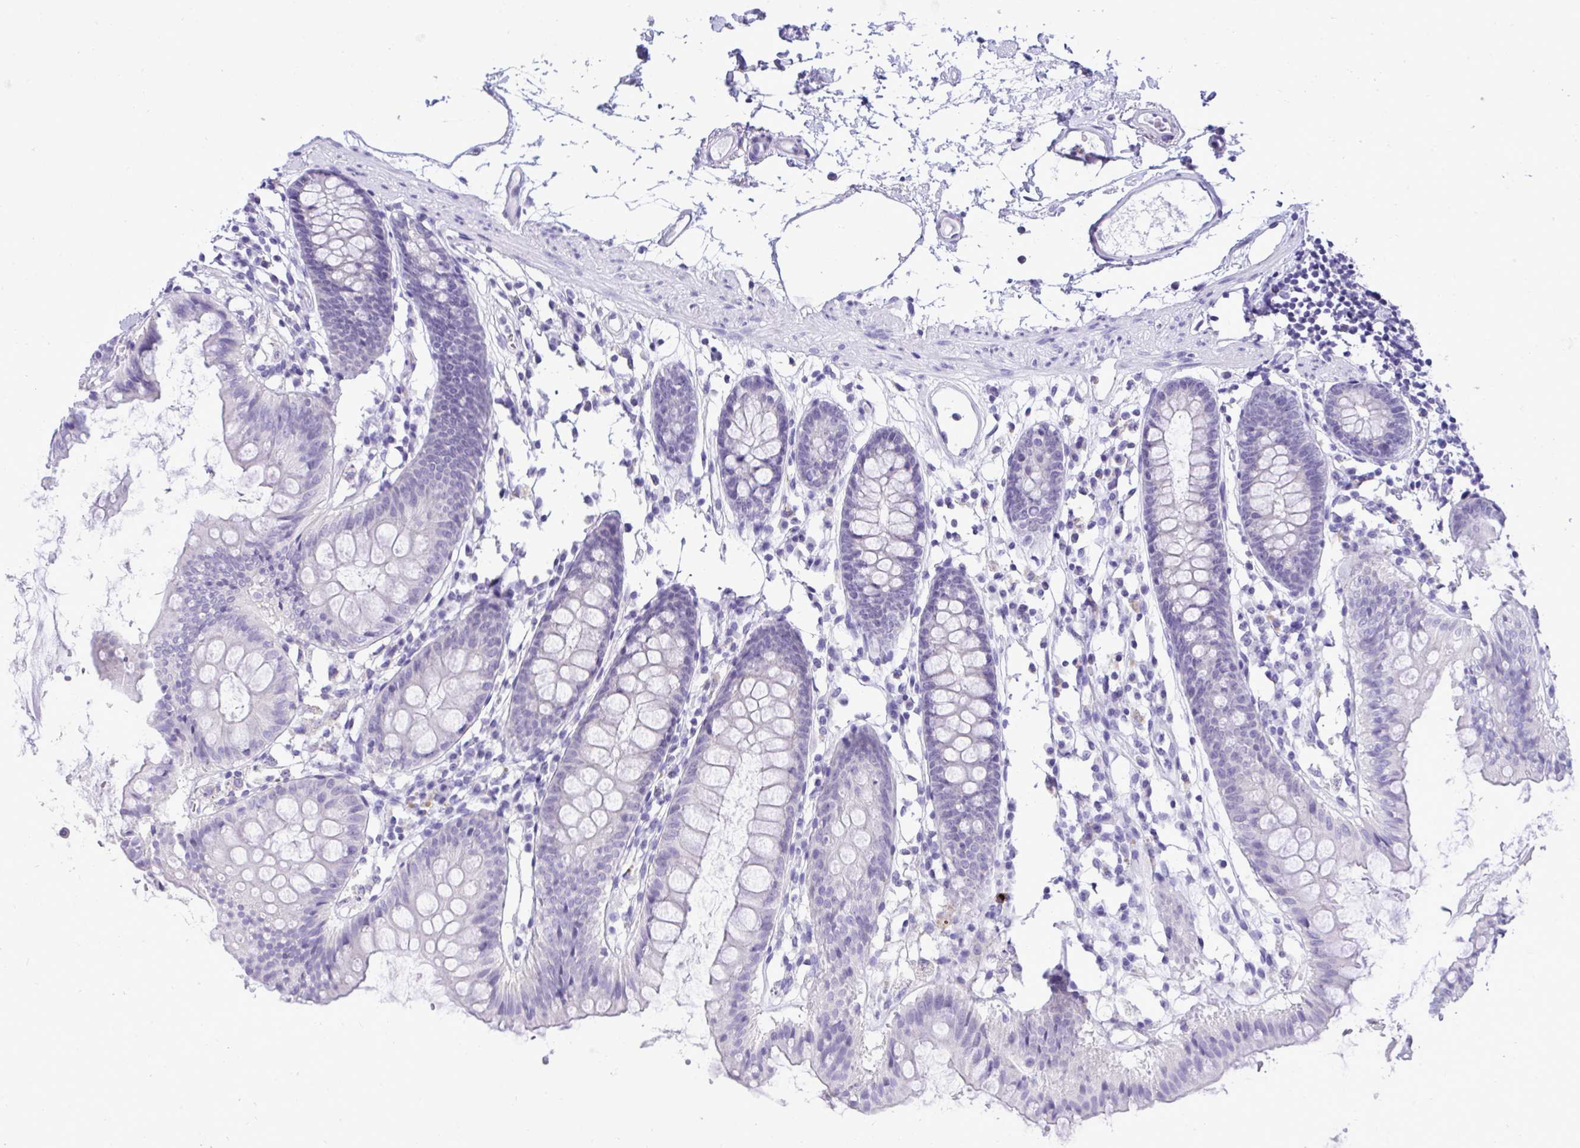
{"staining": {"intensity": "negative", "quantity": "none", "location": "none"}, "tissue": "colon", "cell_type": "Endothelial cells", "image_type": "normal", "snomed": [{"axis": "morphology", "description": "Normal tissue, NOS"}, {"axis": "topography", "description": "Colon"}], "caption": "Human colon stained for a protein using immunohistochemistry shows no positivity in endothelial cells.", "gene": "PGM2L1", "patient": {"sex": "female", "age": 84}}